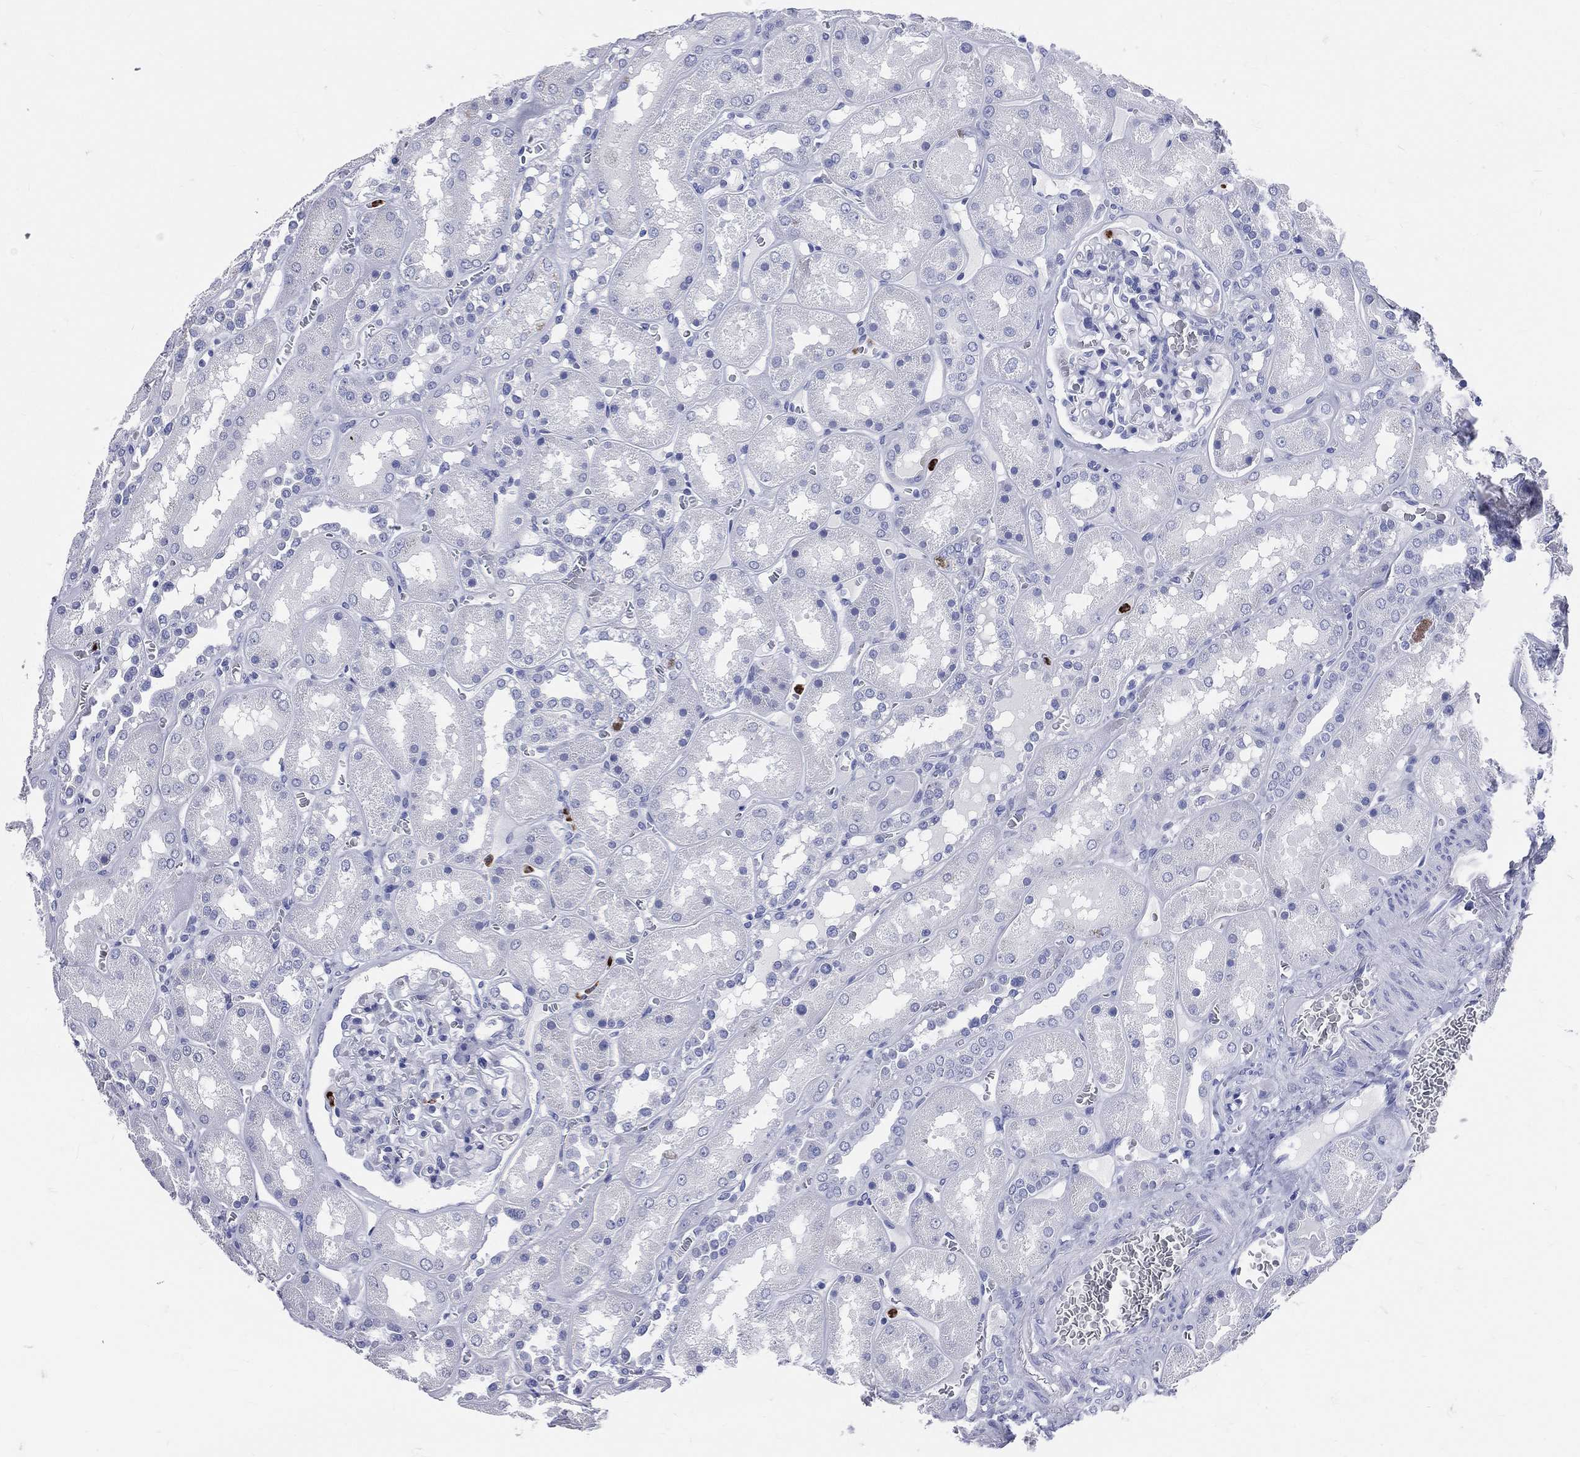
{"staining": {"intensity": "negative", "quantity": "none", "location": "none"}, "tissue": "kidney", "cell_type": "Cells in glomeruli", "image_type": "normal", "snomed": [{"axis": "morphology", "description": "Normal tissue, NOS"}, {"axis": "topography", "description": "Kidney"}], "caption": "Kidney was stained to show a protein in brown. There is no significant staining in cells in glomeruli.", "gene": "PGLYRP1", "patient": {"sex": "male", "age": 73}}